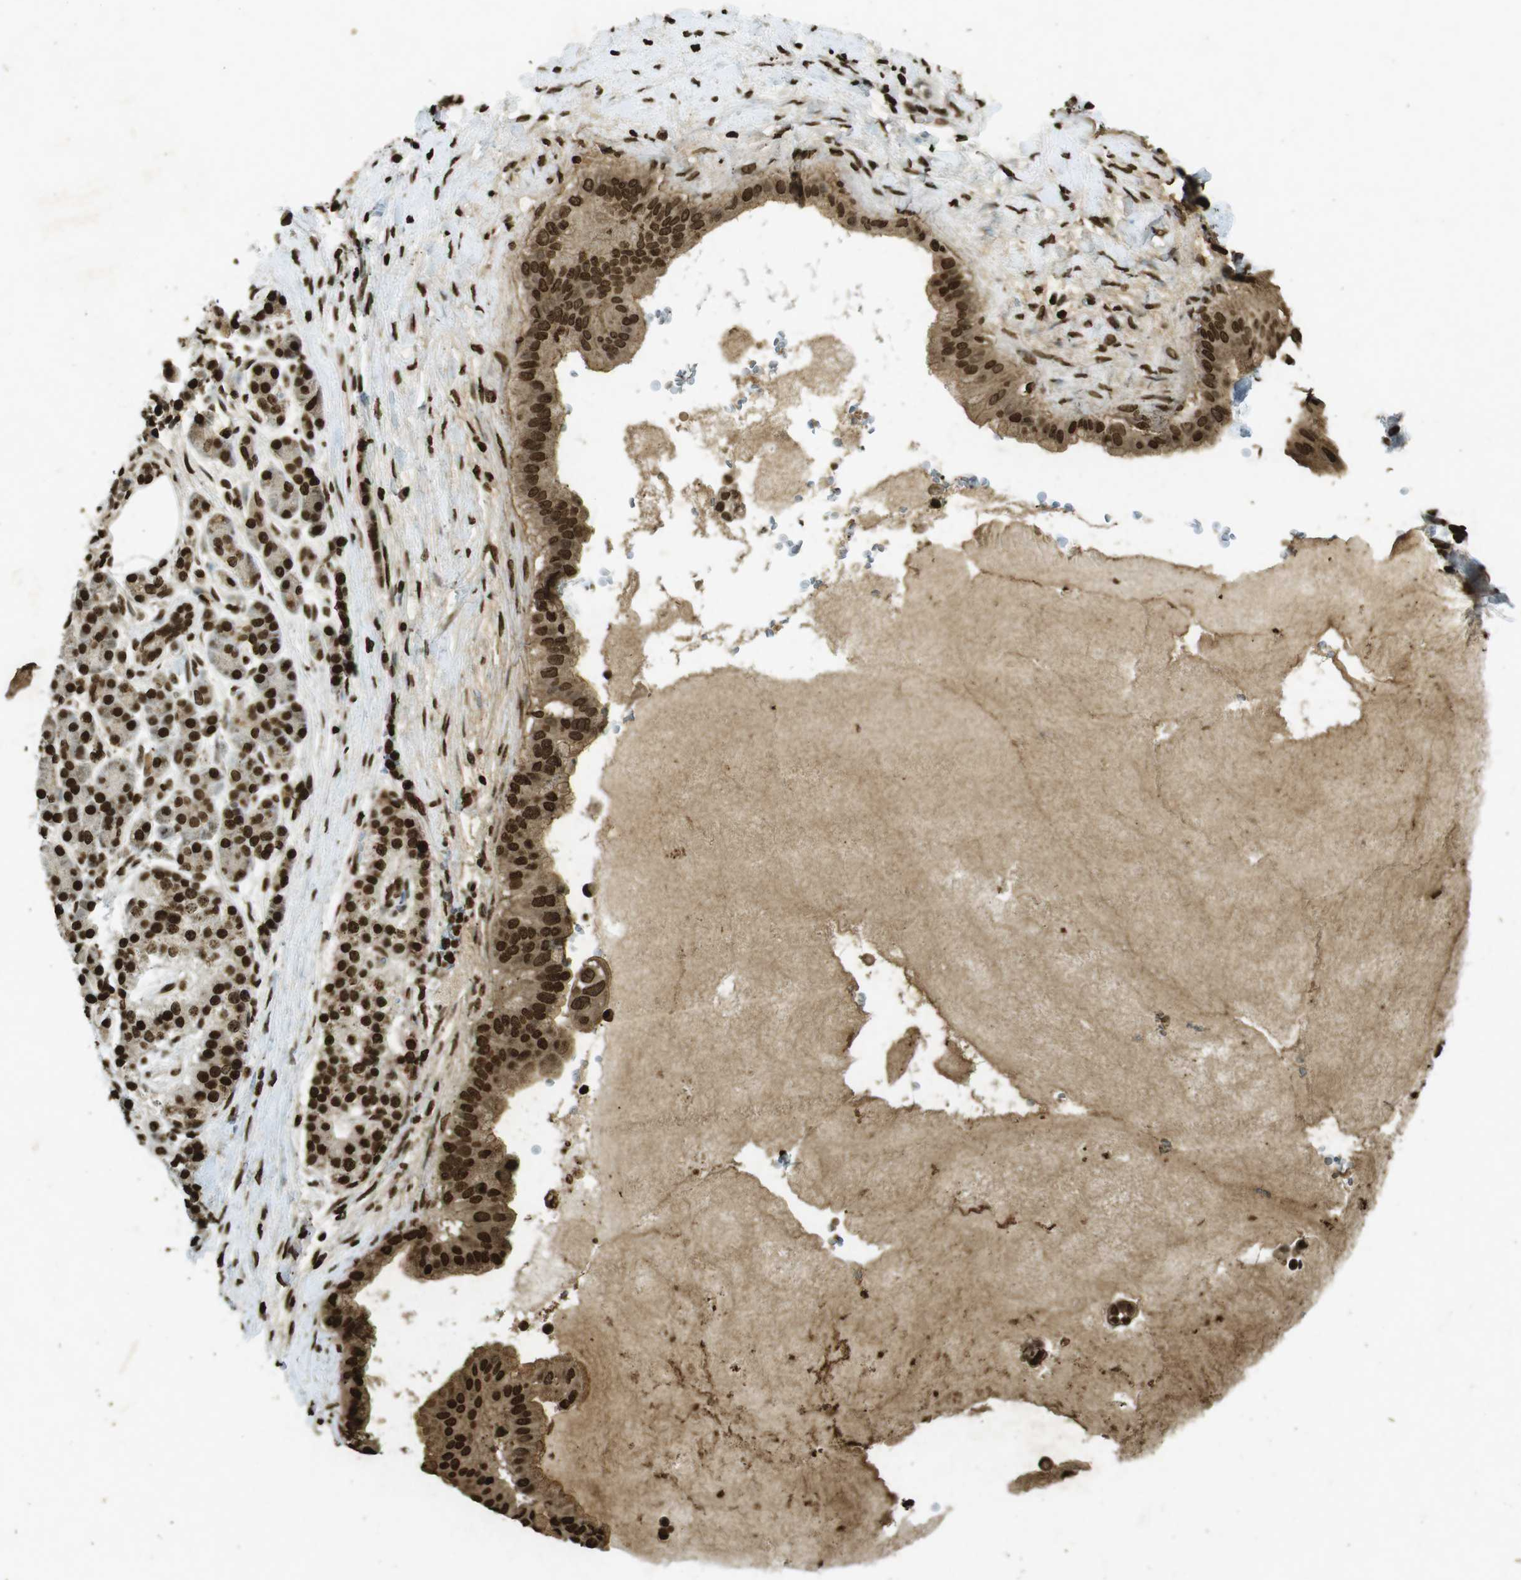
{"staining": {"intensity": "strong", "quantity": ">75%", "location": "cytoplasmic/membranous,nuclear"}, "tissue": "pancreatic cancer", "cell_type": "Tumor cells", "image_type": "cancer", "snomed": [{"axis": "morphology", "description": "Adenocarcinoma, NOS"}, {"axis": "topography", "description": "Pancreas"}], "caption": "Tumor cells exhibit high levels of strong cytoplasmic/membranous and nuclear staining in approximately >75% of cells in pancreatic cancer (adenocarcinoma).", "gene": "ORC4", "patient": {"sex": "male", "age": 55}}